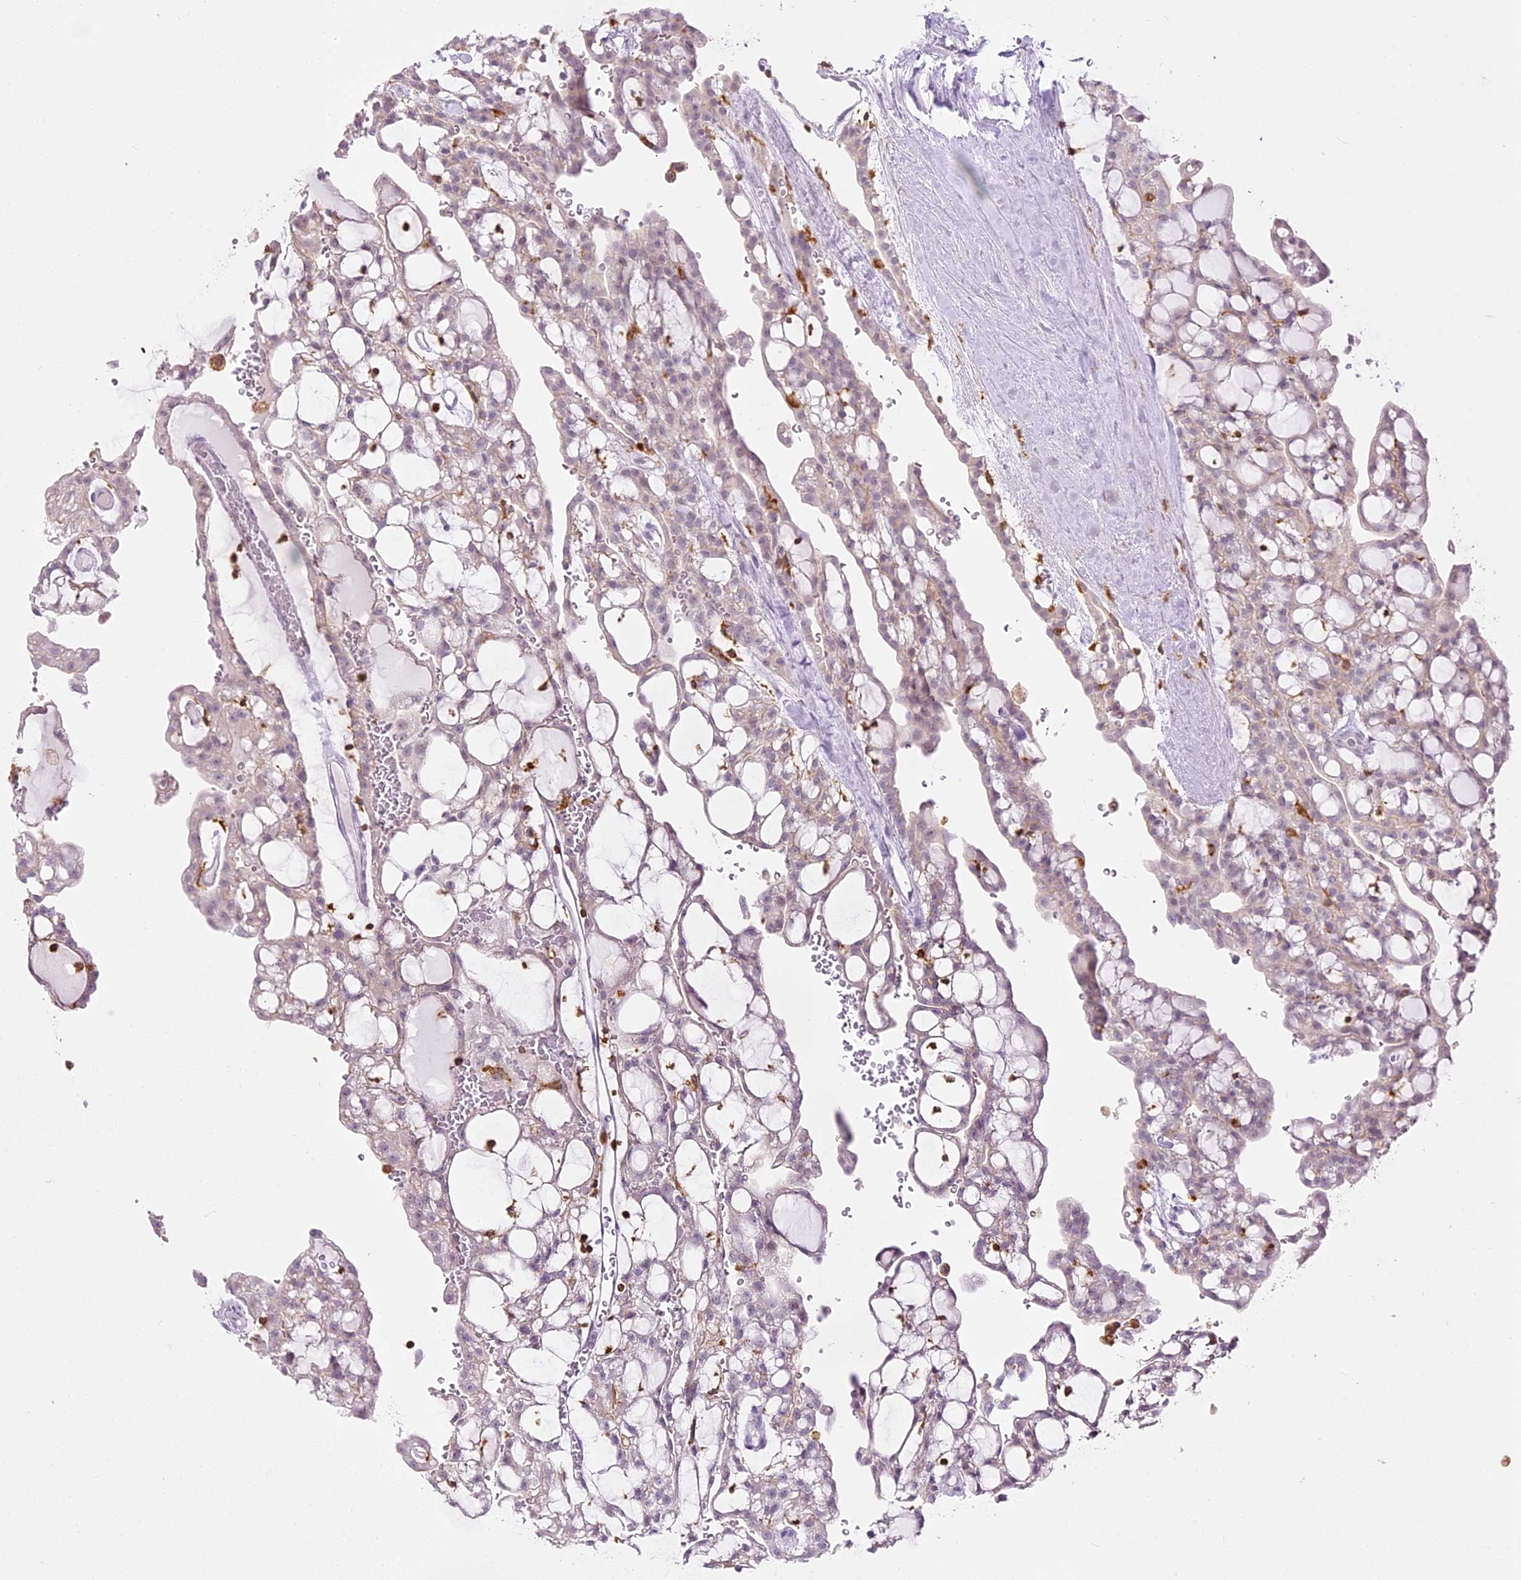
{"staining": {"intensity": "negative", "quantity": "none", "location": "none"}, "tissue": "renal cancer", "cell_type": "Tumor cells", "image_type": "cancer", "snomed": [{"axis": "morphology", "description": "Adenocarcinoma, NOS"}, {"axis": "topography", "description": "Kidney"}], "caption": "Histopathology image shows no protein positivity in tumor cells of renal cancer tissue. The staining is performed using DAB (3,3'-diaminobenzidine) brown chromogen with nuclei counter-stained in using hematoxylin.", "gene": "DOCK2", "patient": {"sex": "male", "age": 63}}